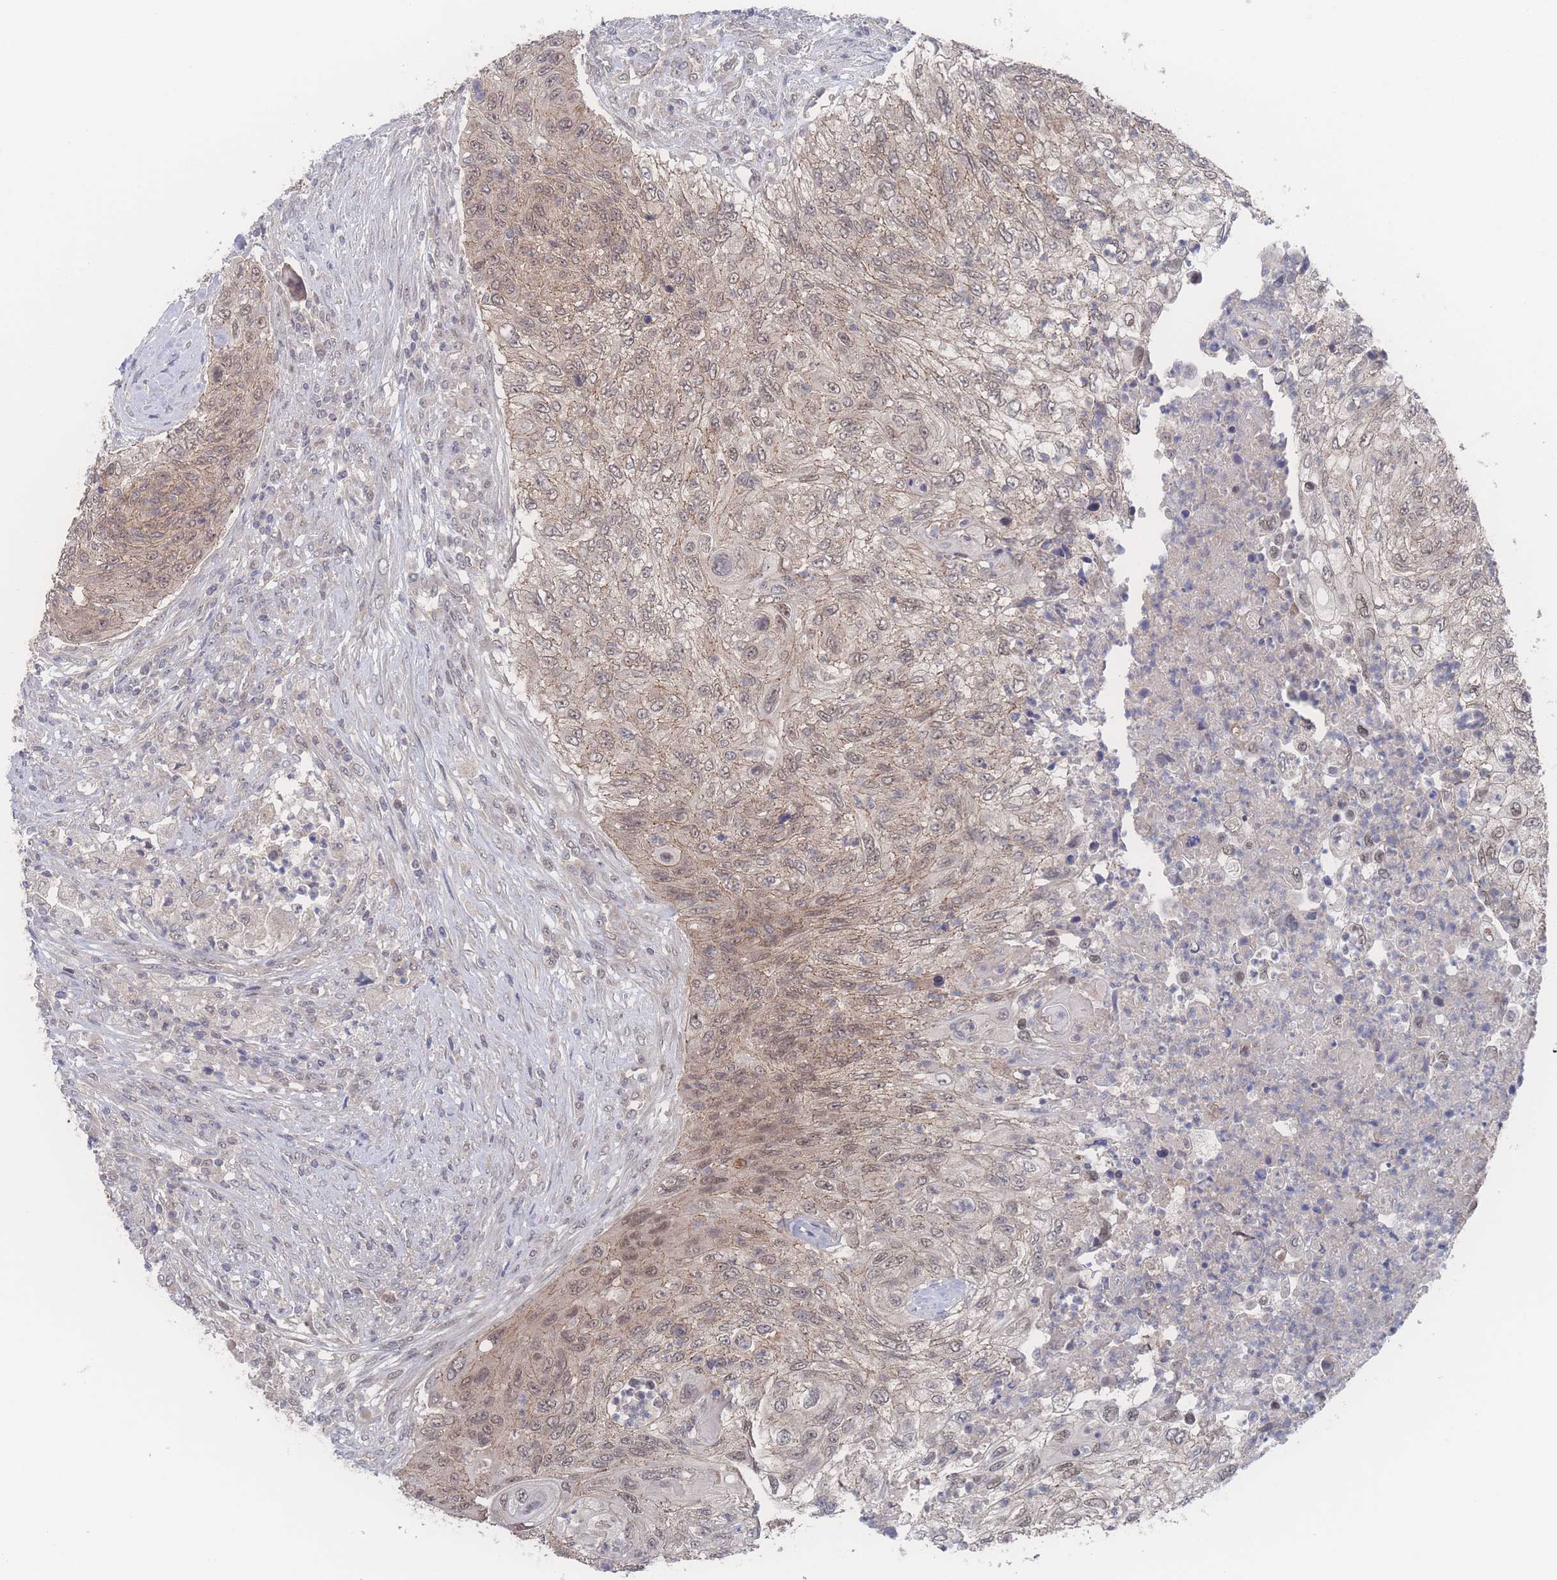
{"staining": {"intensity": "weak", "quantity": ">75%", "location": "cytoplasmic/membranous,nuclear"}, "tissue": "urothelial cancer", "cell_type": "Tumor cells", "image_type": "cancer", "snomed": [{"axis": "morphology", "description": "Urothelial carcinoma, High grade"}, {"axis": "topography", "description": "Urinary bladder"}], "caption": "Urothelial carcinoma (high-grade) stained with DAB immunohistochemistry displays low levels of weak cytoplasmic/membranous and nuclear expression in about >75% of tumor cells. The protein is shown in brown color, while the nuclei are stained blue.", "gene": "NBEAL1", "patient": {"sex": "female", "age": 60}}